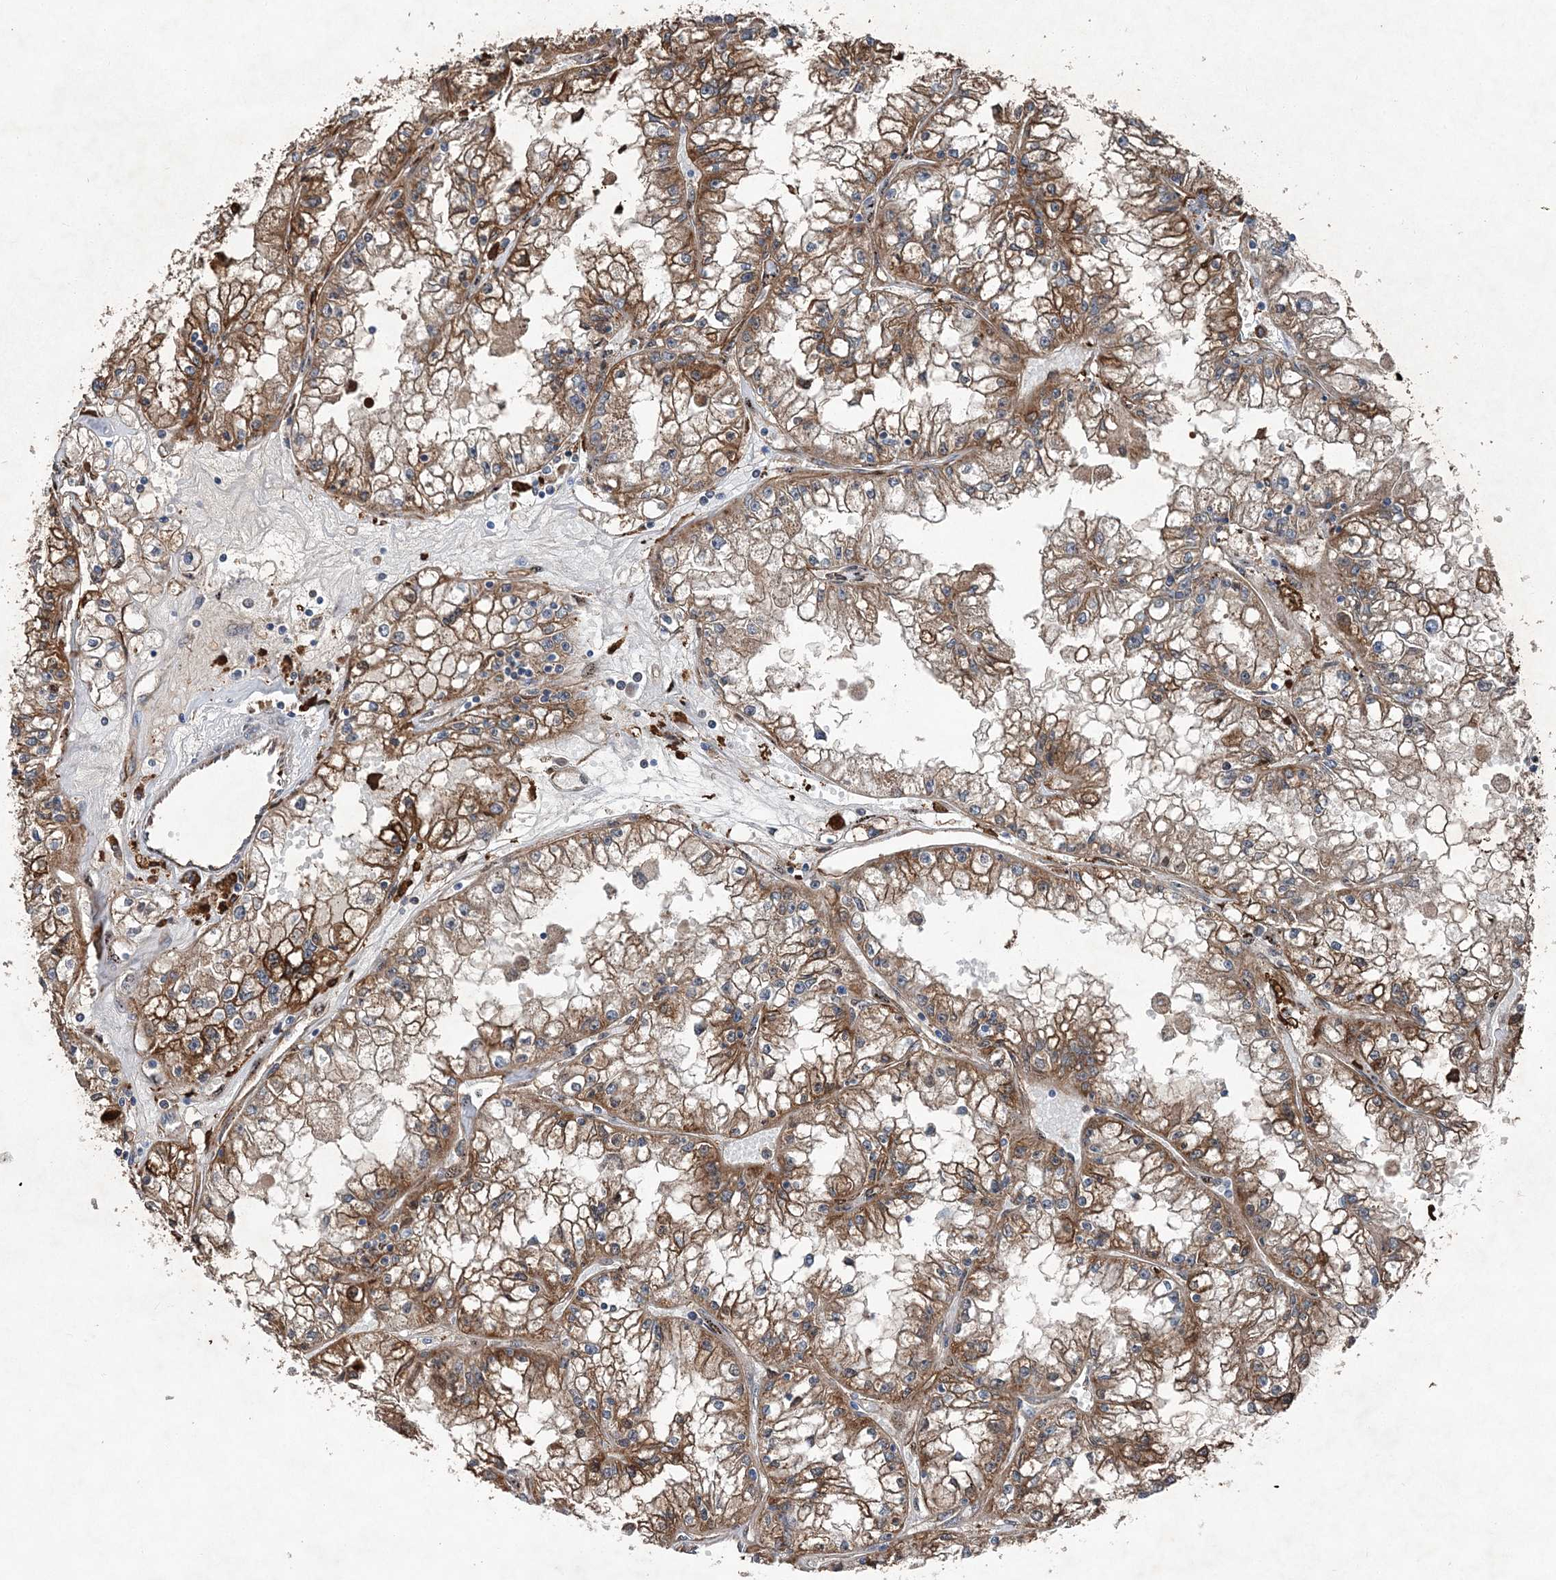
{"staining": {"intensity": "strong", "quantity": ">75%", "location": "cytoplasmic/membranous"}, "tissue": "renal cancer", "cell_type": "Tumor cells", "image_type": "cancer", "snomed": [{"axis": "morphology", "description": "Adenocarcinoma, NOS"}, {"axis": "topography", "description": "Kidney"}], "caption": "Strong cytoplasmic/membranous protein expression is identified in about >75% of tumor cells in renal cancer. The protein of interest is stained brown, and the nuclei are stained in blue (DAB IHC with brightfield microscopy, high magnification).", "gene": "SPOPL", "patient": {"sex": "male", "age": 56}}